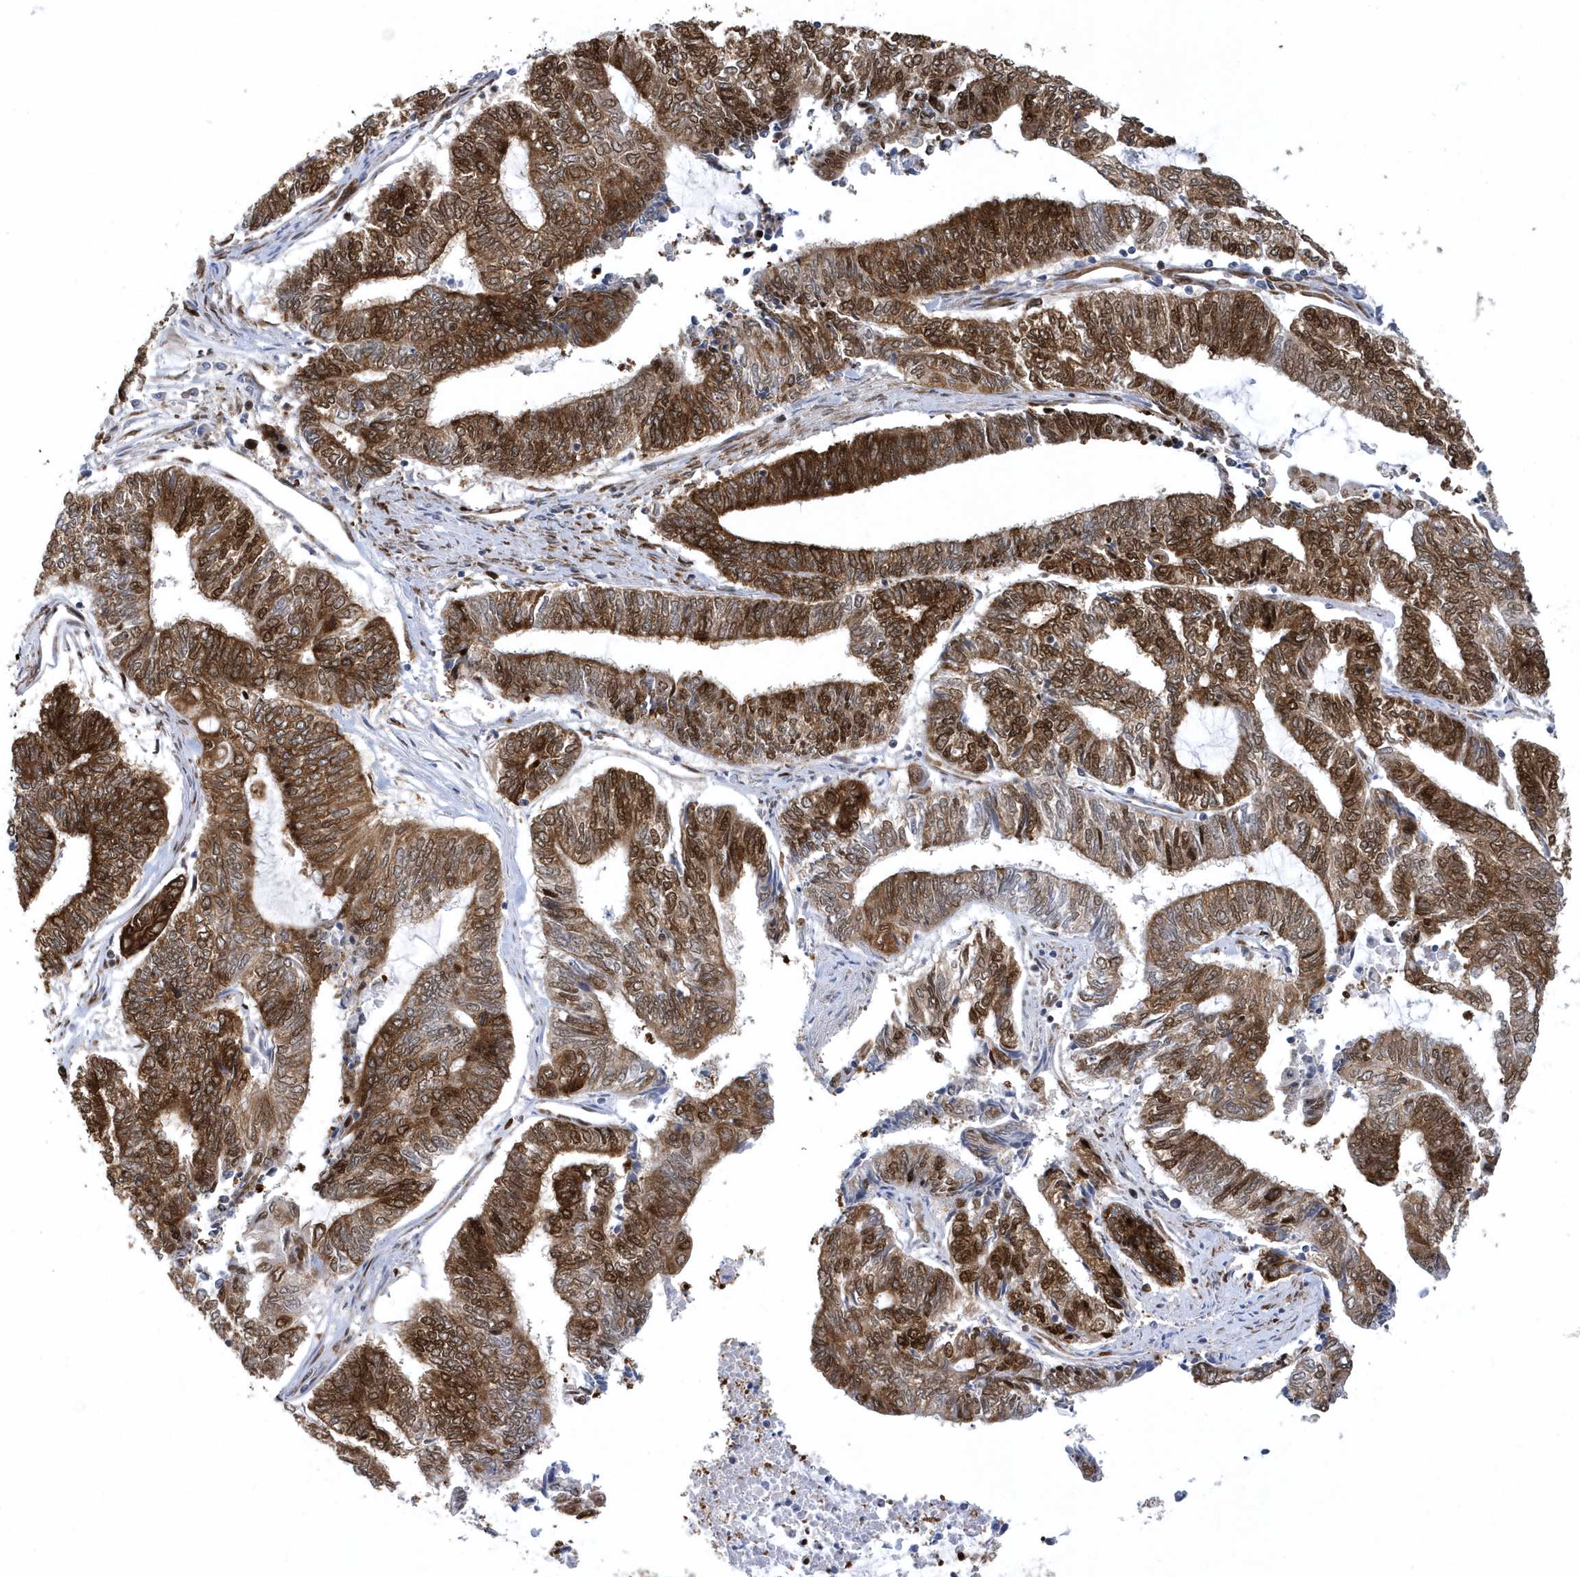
{"staining": {"intensity": "strong", "quantity": "25%-75%", "location": "cytoplasmic/membranous,nuclear"}, "tissue": "endometrial cancer", "cell_type": "Tumor cells", "image_type": "cancer", "snomed": [{"axis": "morphology", "description": "Adenocarcinoma, NOS"}, {"axis": "topography", "description": "Uterus"}, {"axis": "topography", "description": "Endometrium"}], "caption": "IHC image of neoplastic tissue: endometrial cancer stained using immunohistochemistry exhibits high levels of strong protein expression localized specifically in the cytoplasmic/membranous and nuclear of tumor cells, appearing as a cytoplasmic/membranous and nuclear brown color.", "gene": "PHF1", "patient": {"sex": "female", "age": 70}}